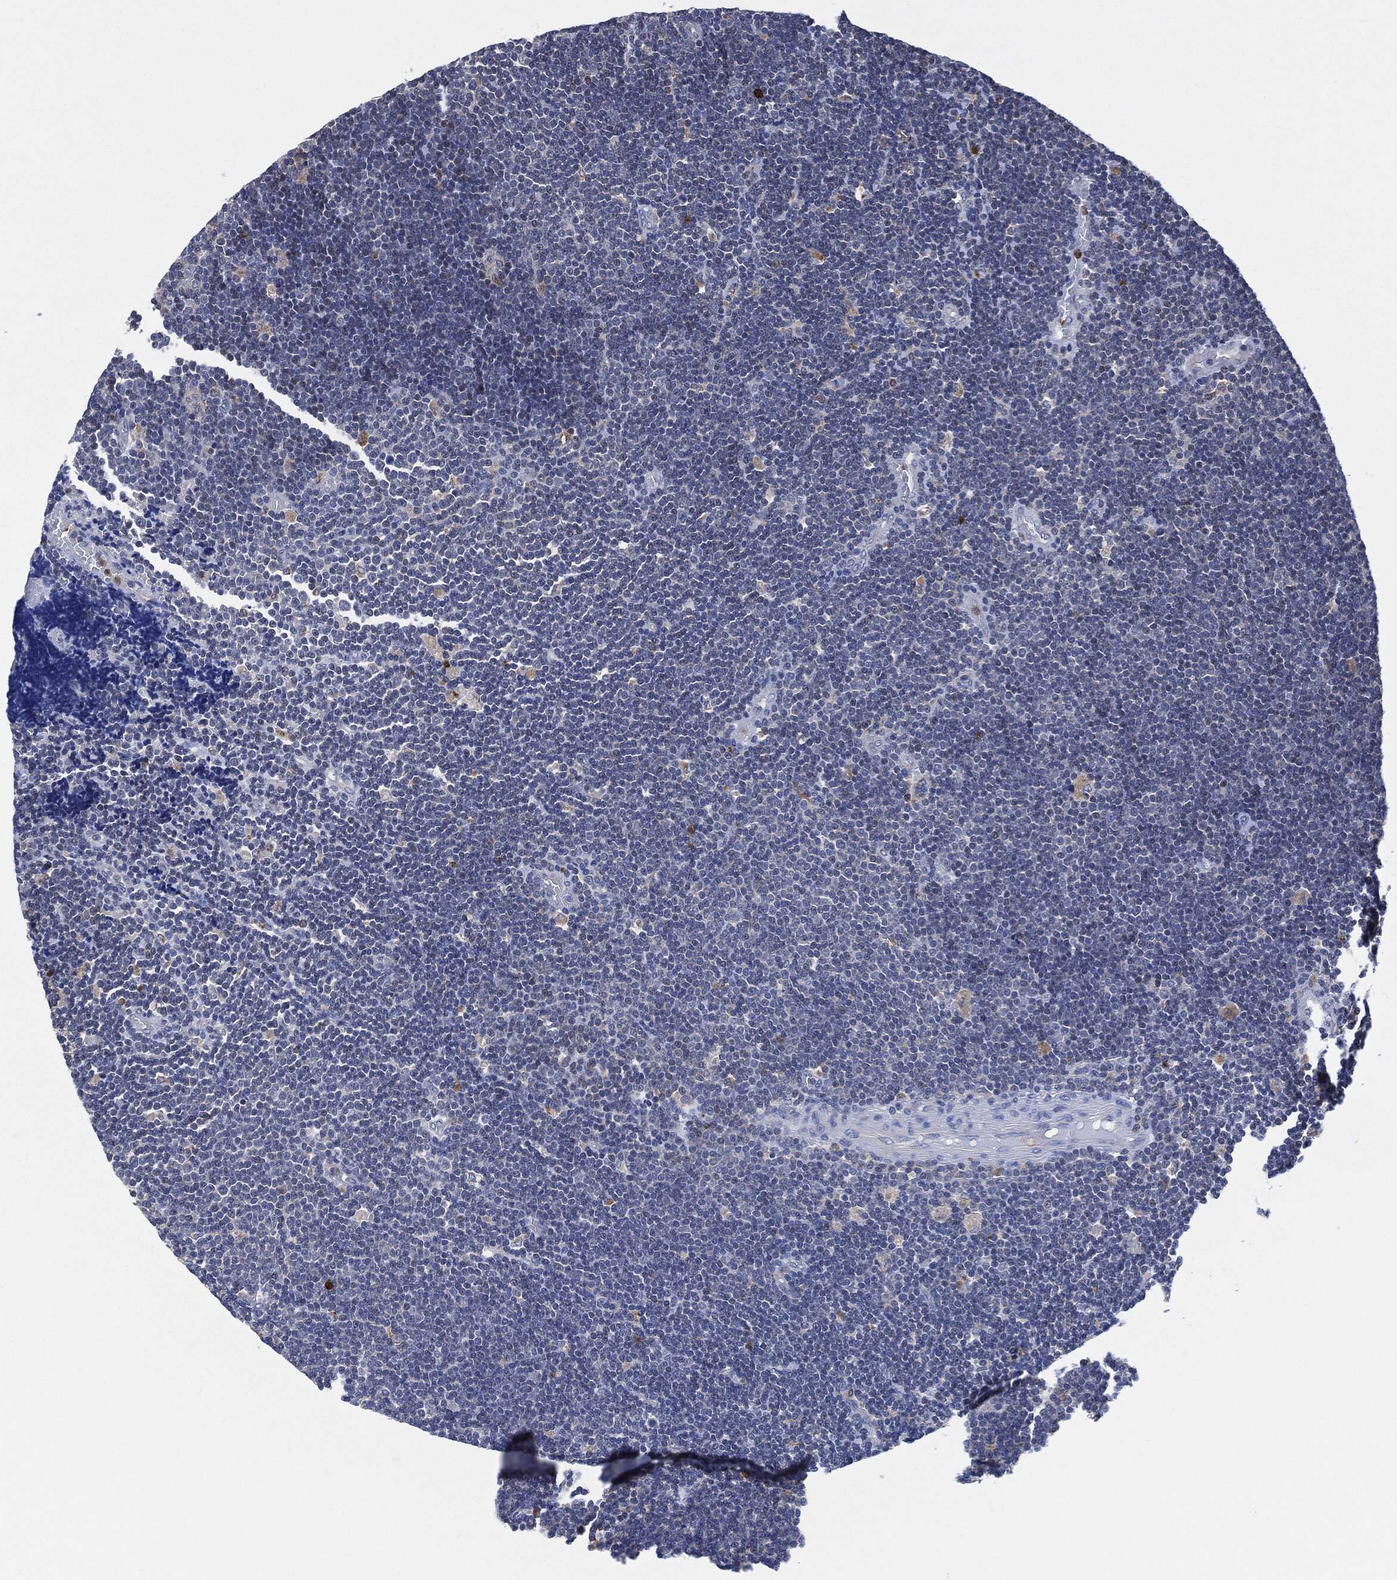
{"staining": {"intensity": "negative", "quantity": "none", "location": "none"}, "tissue": "lymphoma", "cell_type": "Tumor cells", "image_type": "cancer", "snomed": [{"axis": "morphology", "description": "Malignant lymphoma, non-Hodgkin's type, Low grade"}, {"axis": "topography", "description": "Brain"}], "caption": "There is no significant positivity in tumor cells of malignant lymphoma, non-Hodgkin's type (low-grade).", "gene": "VSIG4", "patient": {"sex": "female", "age": 66}}